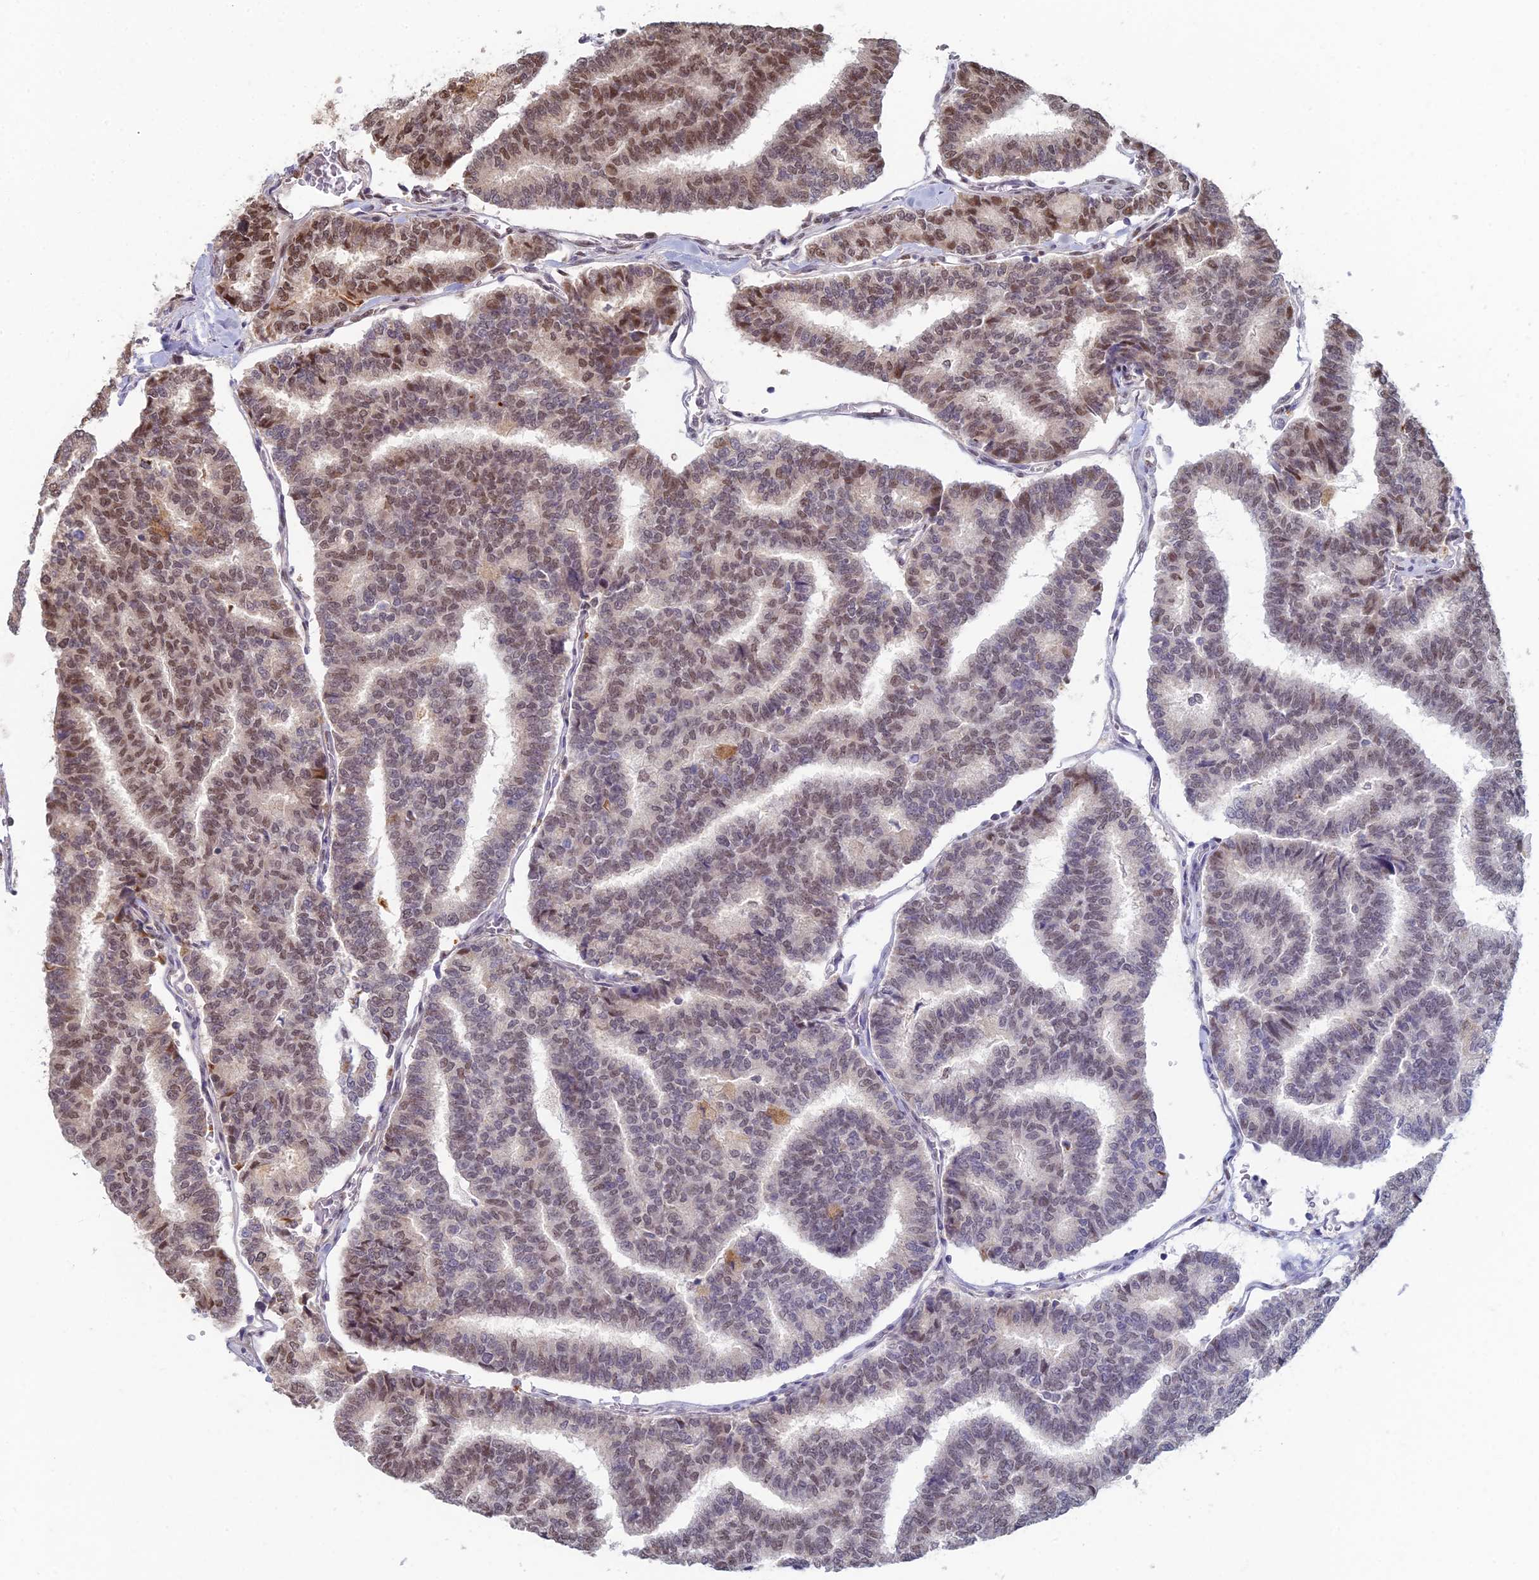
{"staining": {"intensity": "moderate", "quantity": "25%-75%", "location": "nuclear"}, "tissue": "thyroid cancer", "cell_type": "Tumor cells", "image_type": "cancer", "snomed": [{"axis": "morphology", "description": "Papillary adenocarcinoma, NOS"}, {"axis": "topography", "description": "Thyroid gland"}], "caption": "Moderate nuclear protein positivity is identified in about 25%-75% of tumor cells in thyroid papillary adenocarcinoma. Immunohistochemistry stains the protein of interest in brown and the nuclei are stained blue.", "gene": "RANBP3", "patient": {"sex": "female", "age": 35}}